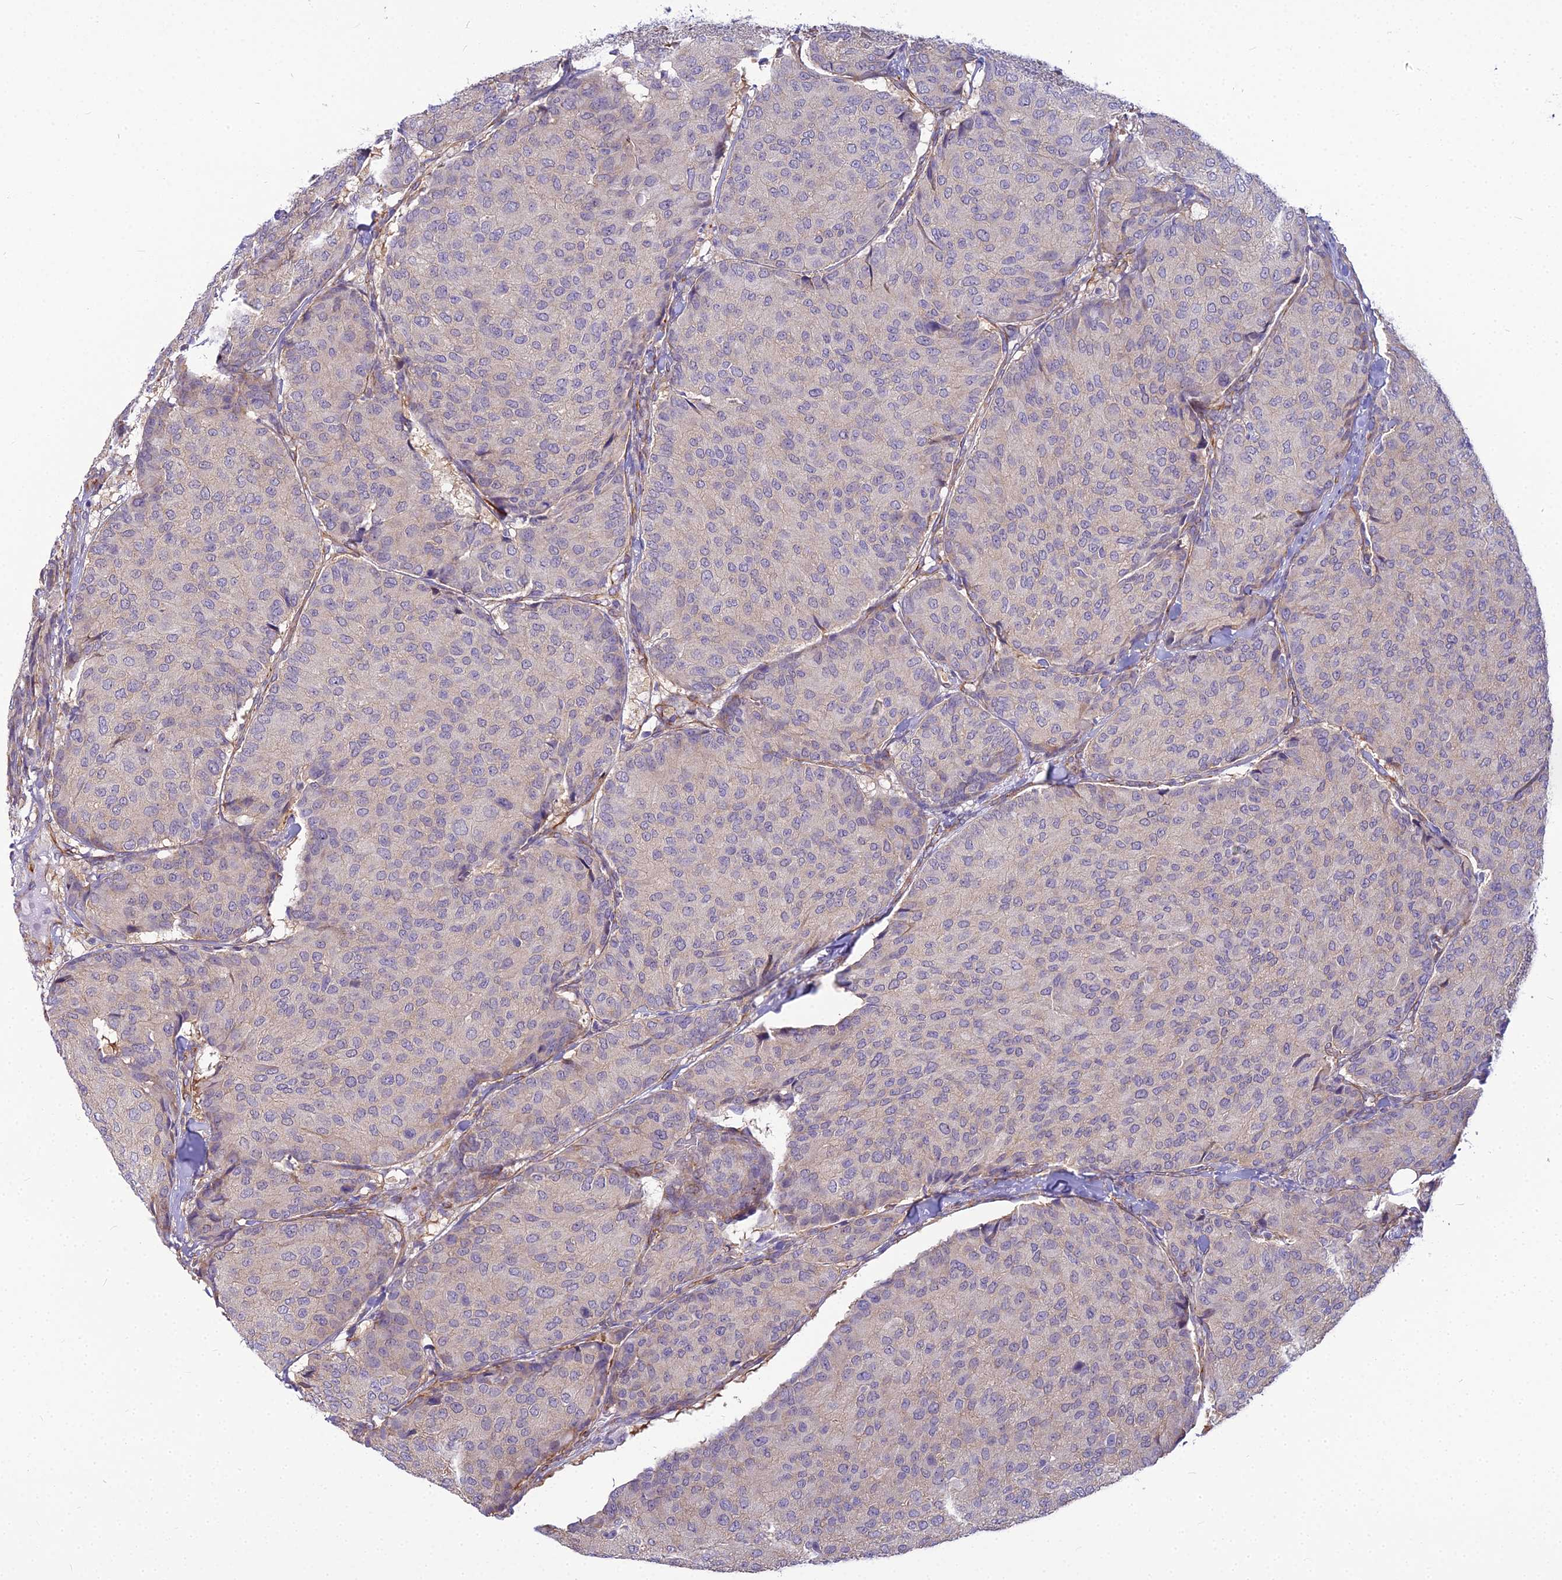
{"staining": {"intensity": "negative", "quantity": "none", "location": "none"}, "tissue": "breast cancer", "cell_type": "Tumor cells", "image_type": "cancer", "snomed": [{"axis": "morphology", "description": "Duct carcinoma"}, {"axis": "topography", "description": "Breast"}], "caption": "An IHC image of breast cancer is shown. There is no staining in tumor cells of breast cancer.", "gene": "RGL3", "patient": {"sex": "female", "age": 75}}